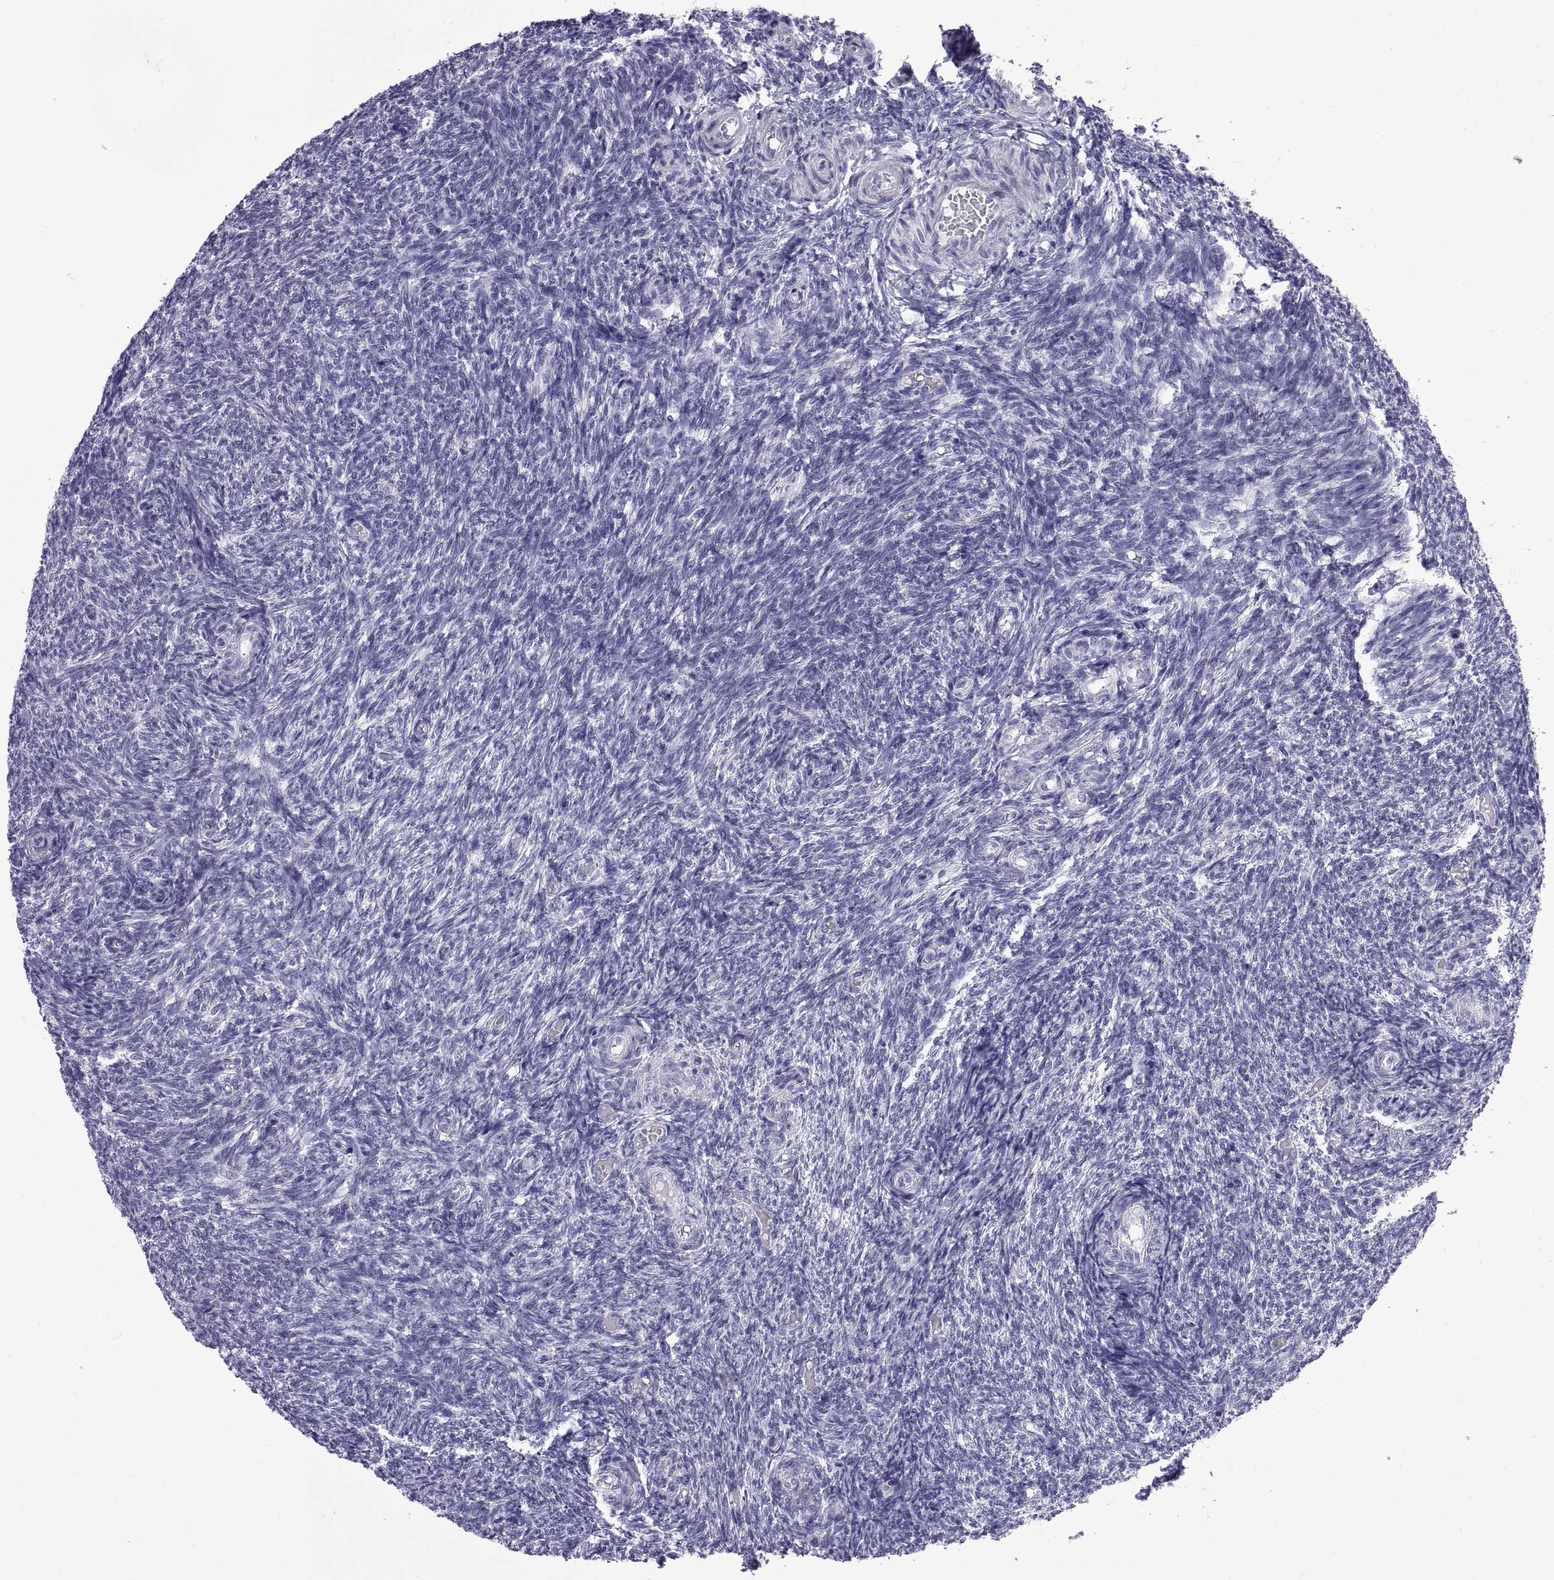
{"staining": {"intensity": "negative", "quantity": "none", "location": "none"}, "tissue": "ovary", "cell_type": "Ovarian stroma cells", "image_type": "normal", "snomed": [{"axis": "morphology", "description": "Normal tissue, NOS"}, {"axis": "topography", "description": "Ovary"}], "caption": "Photomicrograph shows no significant protein expression in ovarian stroma cells of normal ovary.", "gene": "CRISP1", "patient": {"sex": "female", "age": 39}}